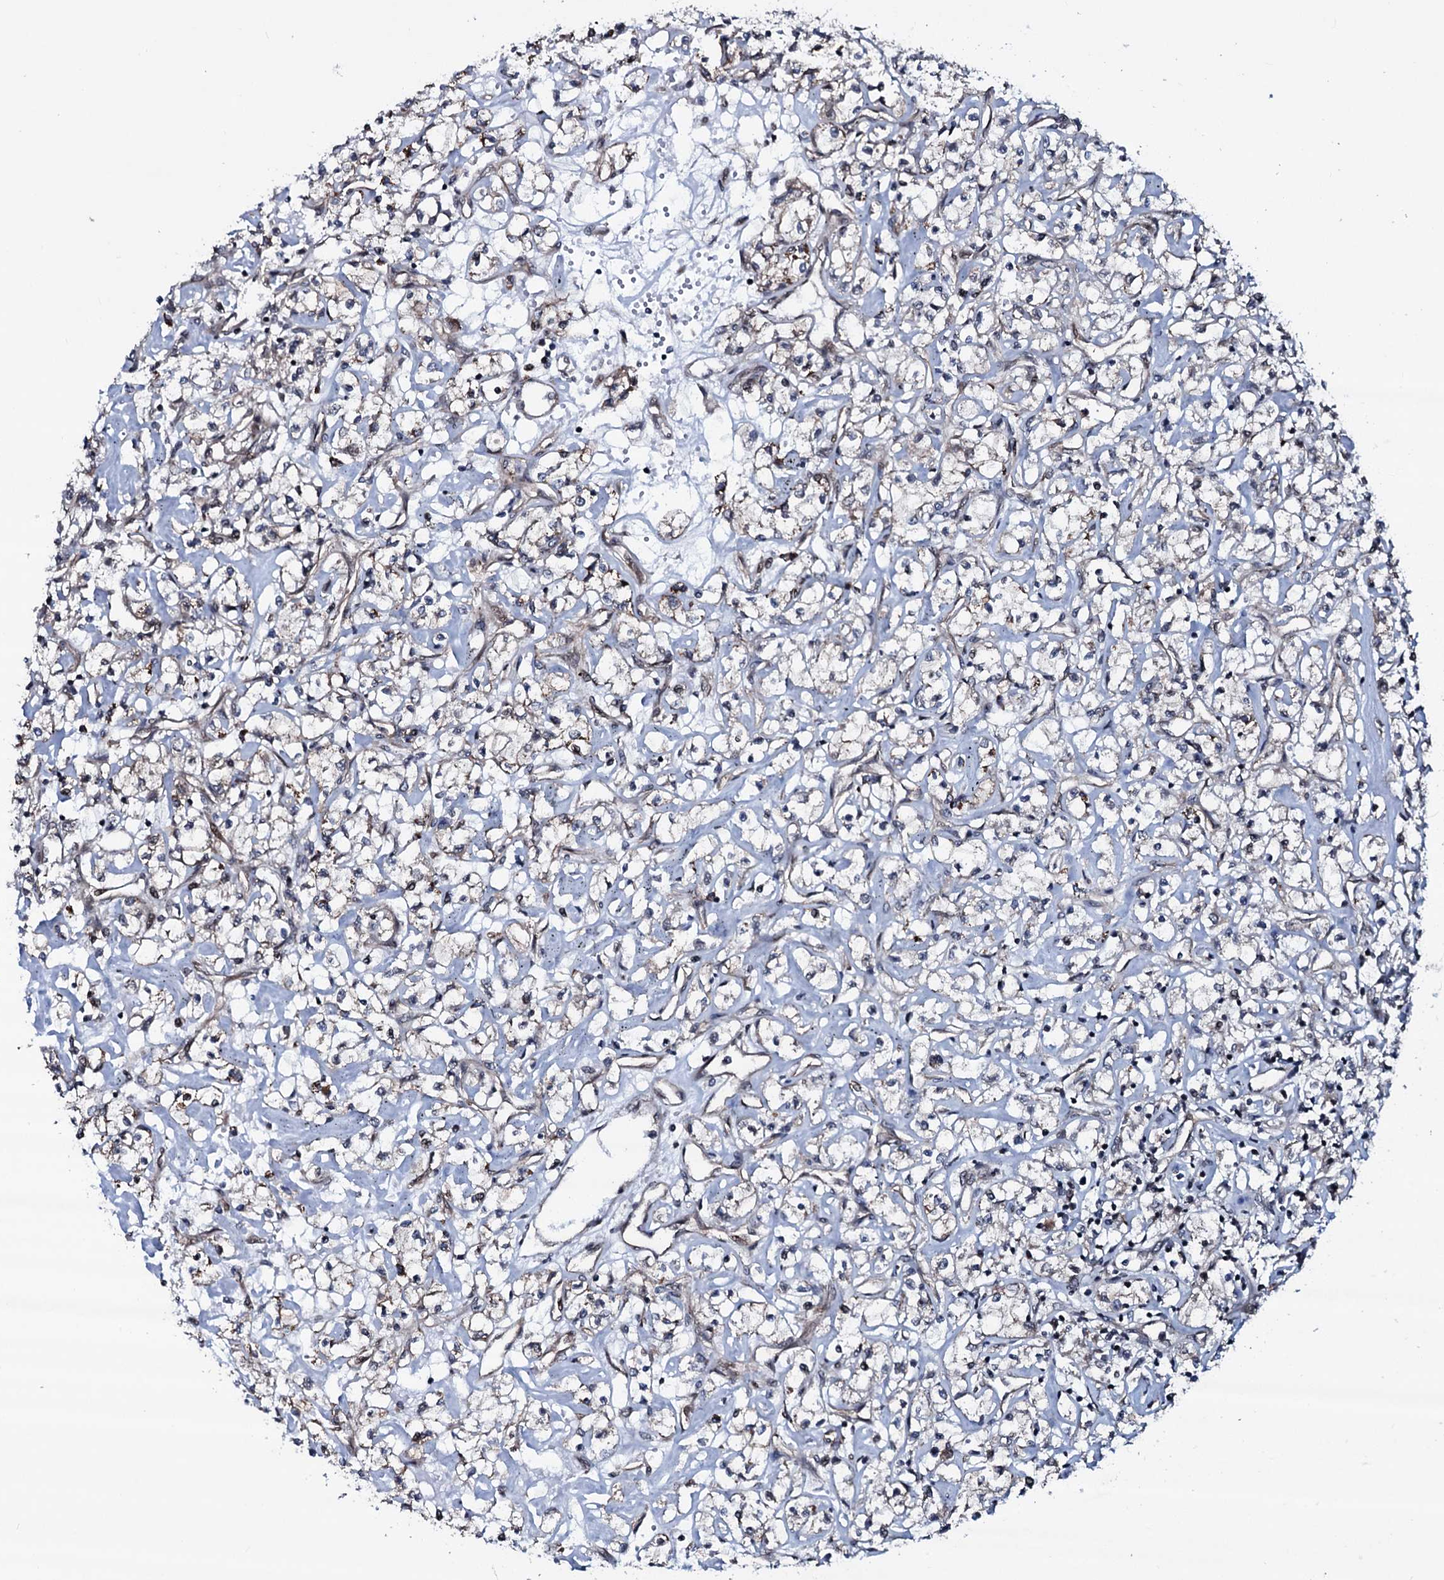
{"staining": {"intensity": "weak", "quantity": "25%-75%", "location": "cytoplasmic/membranous"}, "tissue": "renal cancer", "cell_type": "Tumor cells", "image_type": "cancer", "snomed": [{"axis": "morphology", "description": "Adenocarcinoma, NOS"}, {"axis": "topography", "description": "Kidney"}], "caption": "A brown stain highlights weak cytoplasmic/membranous positivity of a protein in human renal cancer (adenocarcinoma) tumor cells.", "gene": "OGFOD2", "patient": {"sex": "female", "age": 59}}